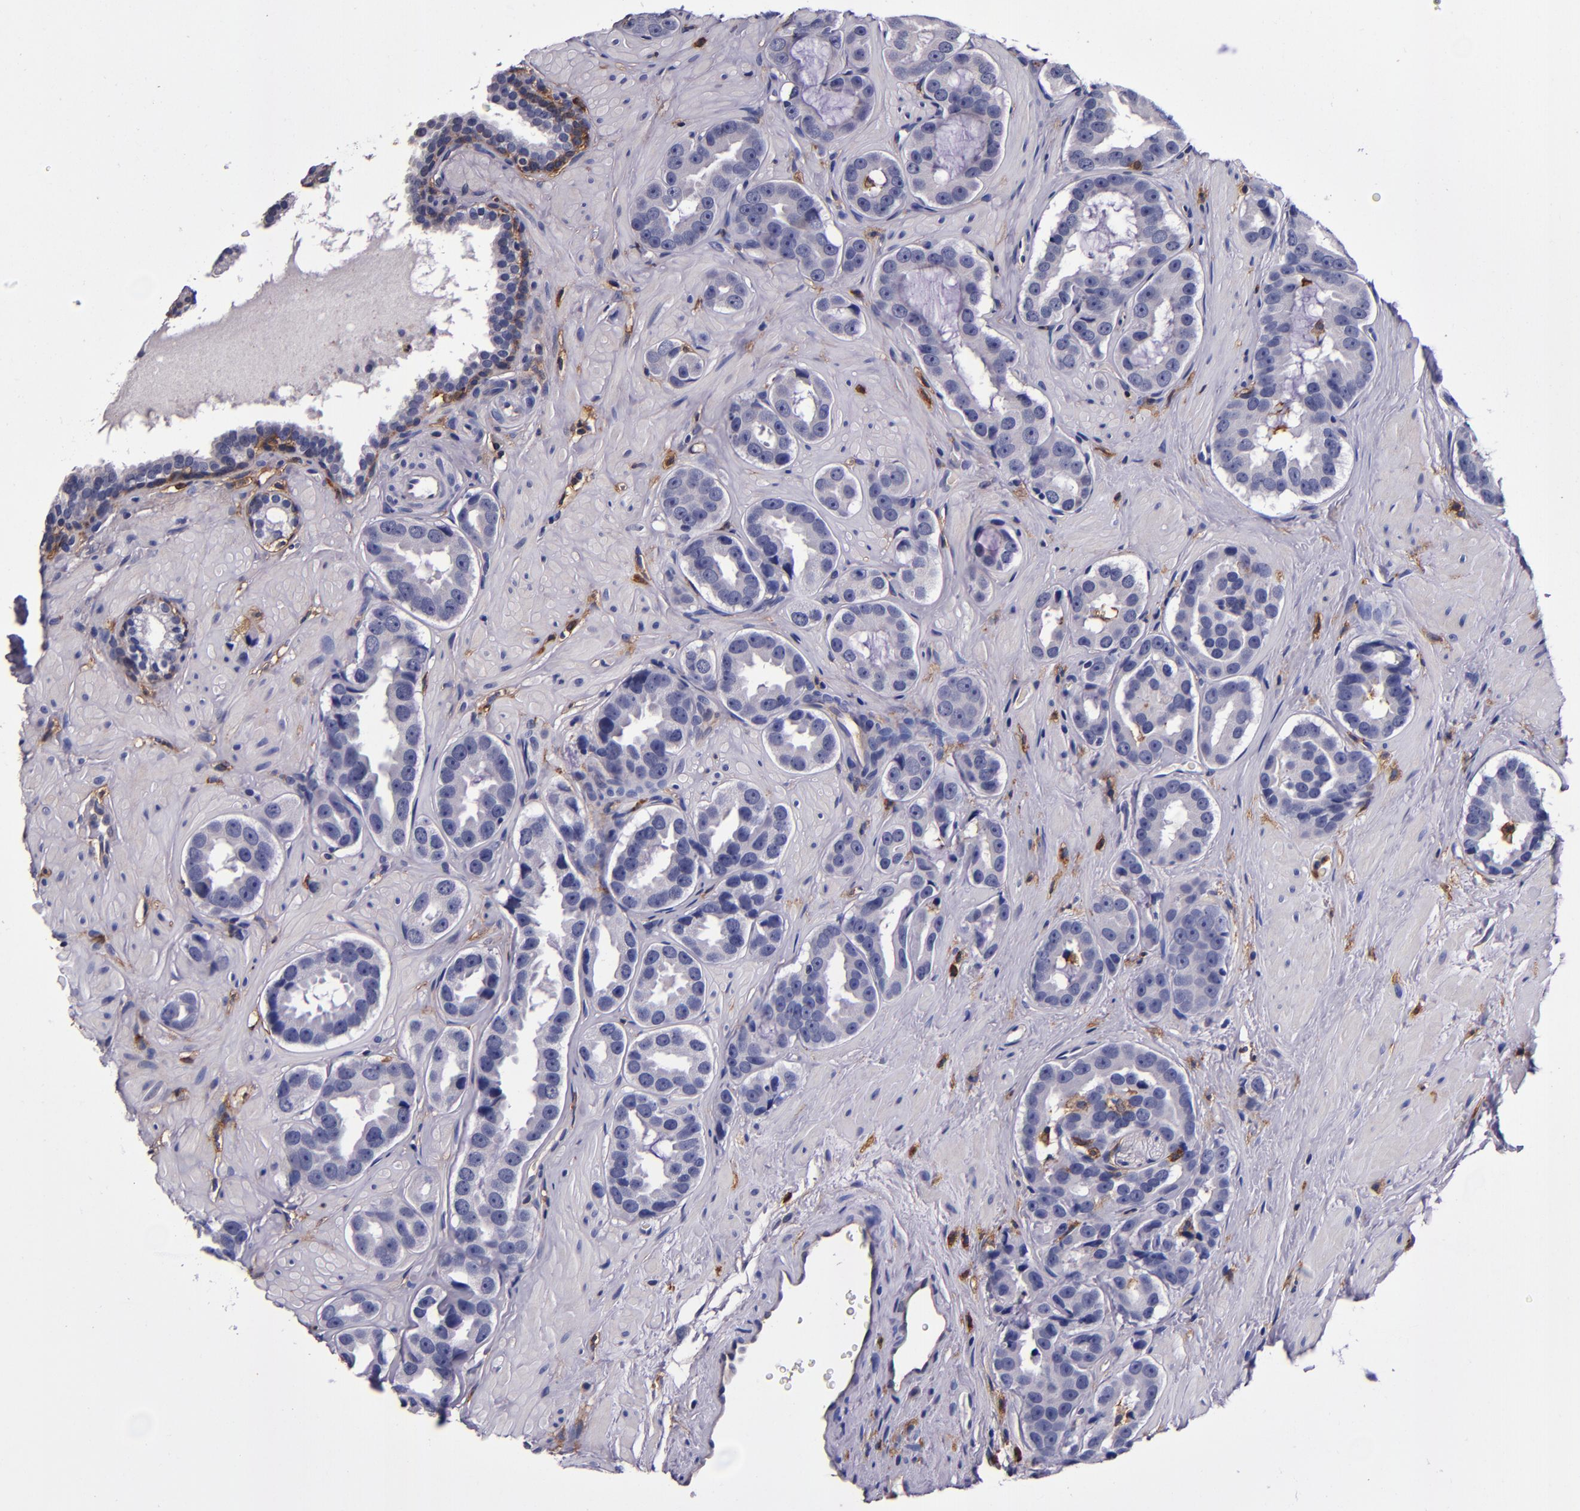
{"staining": {"intensity": "negative", "quantity": "none", "location": "none"}, "tissue": "prostate cancer", "cell_type": "Tumor cells", "image_type": "cancer", "snomed": [{"axis": "morphology", "description": "Adenocarcinoma, Low grade"}, {"axis": "topography", "description": "Prostate"}], "caption": "Tumor cells are negative for protein expression in human prostate cancer (adenocarcinoma (low-grade)).", "gene": "SIRPA", "patient": {"sex": "male", "age": 59}}